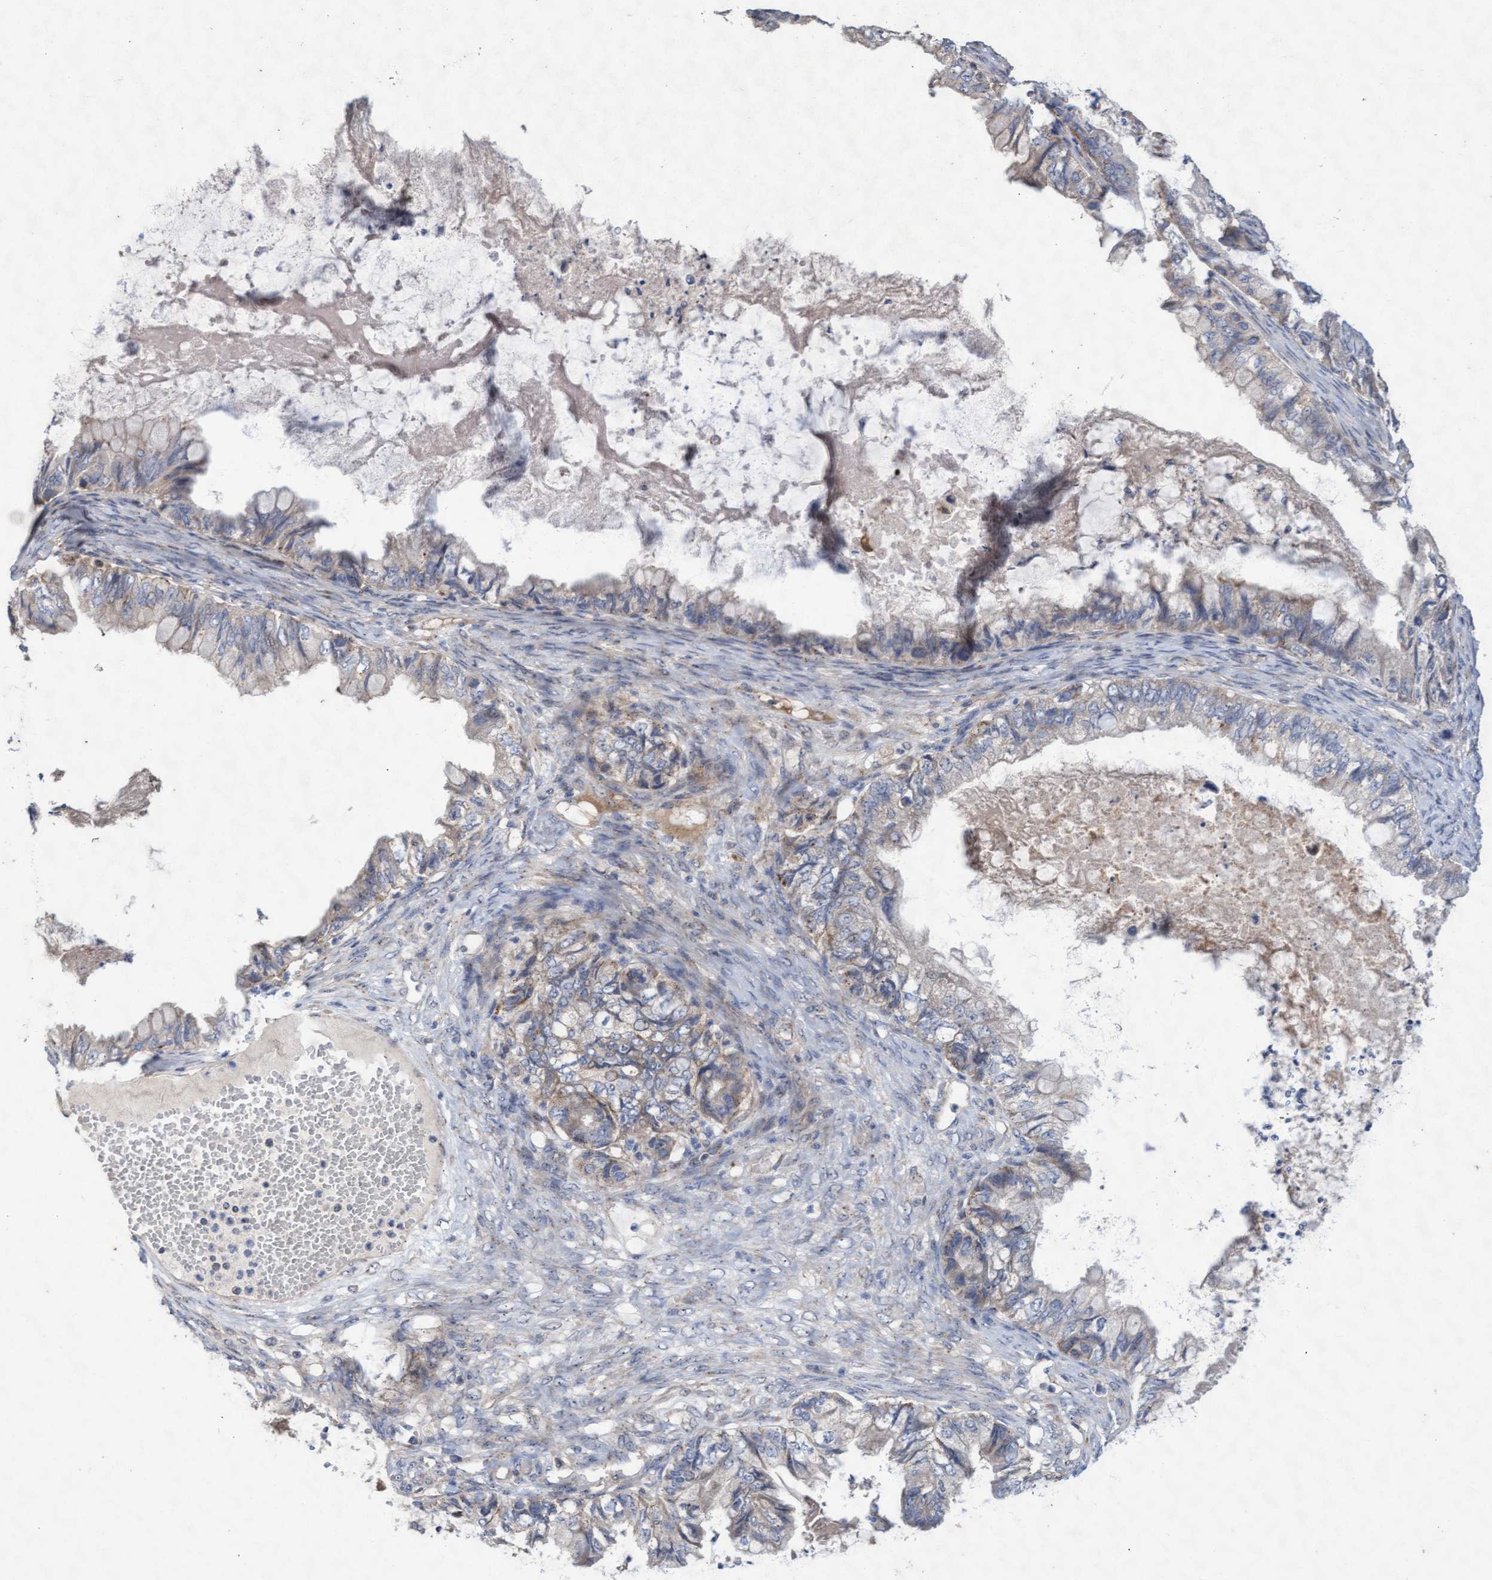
{"staining": {"intensity": "weak", "quantity": "<25%", "location": "cytoplasmic/membranous"}, "tissue": "ovarian cancer", "cell_type": "Tumor cells", "image_type": "cancer", "snomed": [{"axis": "morphology", "description": "Cystadenocarcinoma, mucinous, NOS"}, {"axis": "topography", "description": "Ovary"}], "caption": "This histopathology image is of ovarian mucinous cystadenocarcinoma stained with immunohistochemistry to label a protein in brown with the nuclei are counter-stained blue. There is no staining in tumor cells.", "gene": "ABCF2", "patient": {"sex": "female", "age": 80}}